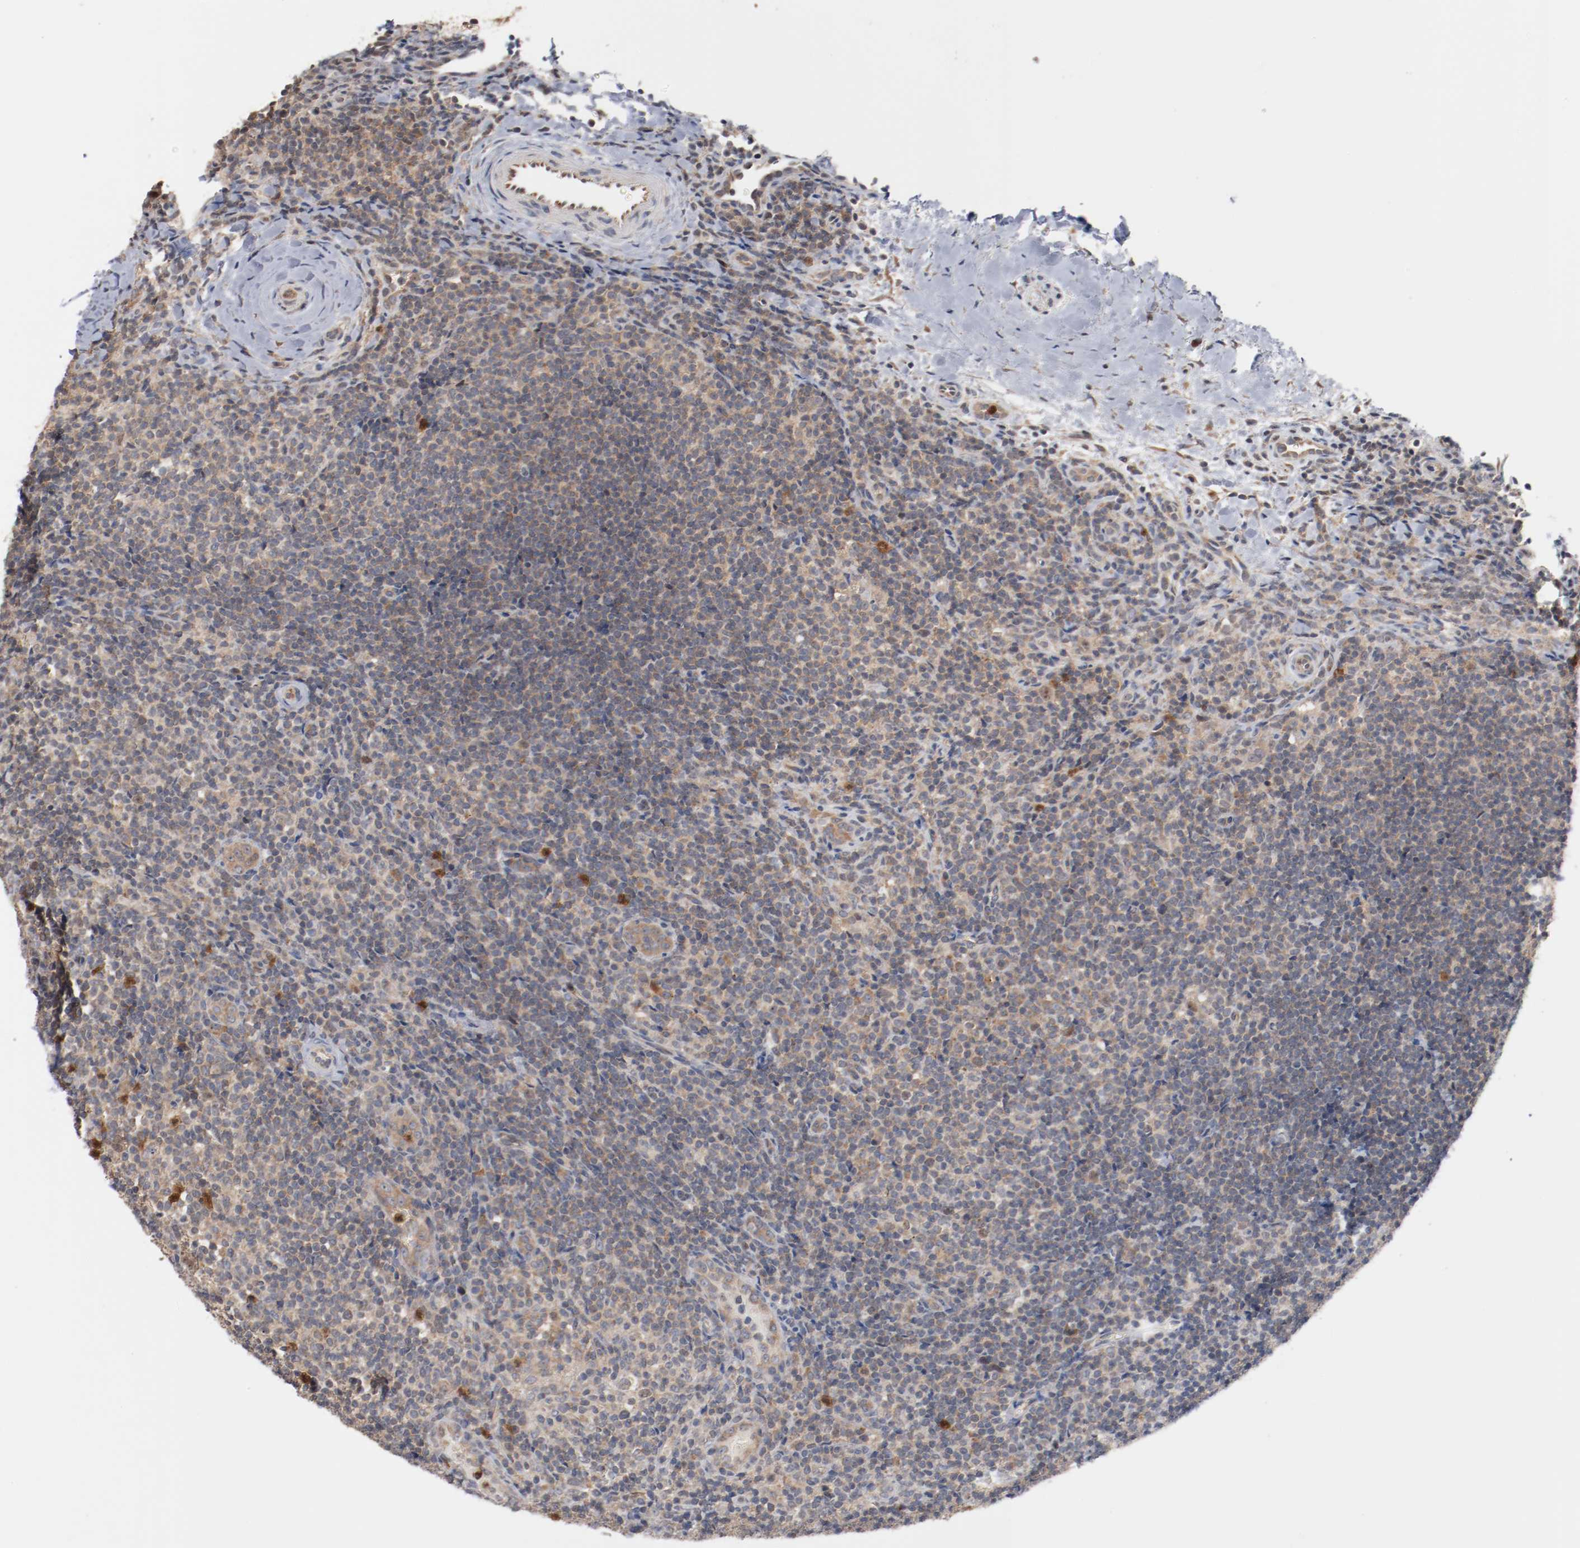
{"staining": {"intensity": "weak", "quantity": ">75%", "location": "cytoplasmic/membranous"}, "tissue": "lymphoma", "cell_type": "Tumor cells", "image_type": "cancer", "snomed": [{"axis": "morphology", "description": "Malignant lymphoma, non-Hodgkin's type, Low grade"}, {"axis": "topography", "description": "Lymph node"}], "caption": "The micrograph displays immunohistochemical staining of lymphoma. There is weak cytoplasmic/membranous positivity is identified in approximately >75% of tumor cells.", "gene": "RNASE11", "patient": {"sex": "female", "age": 76}}